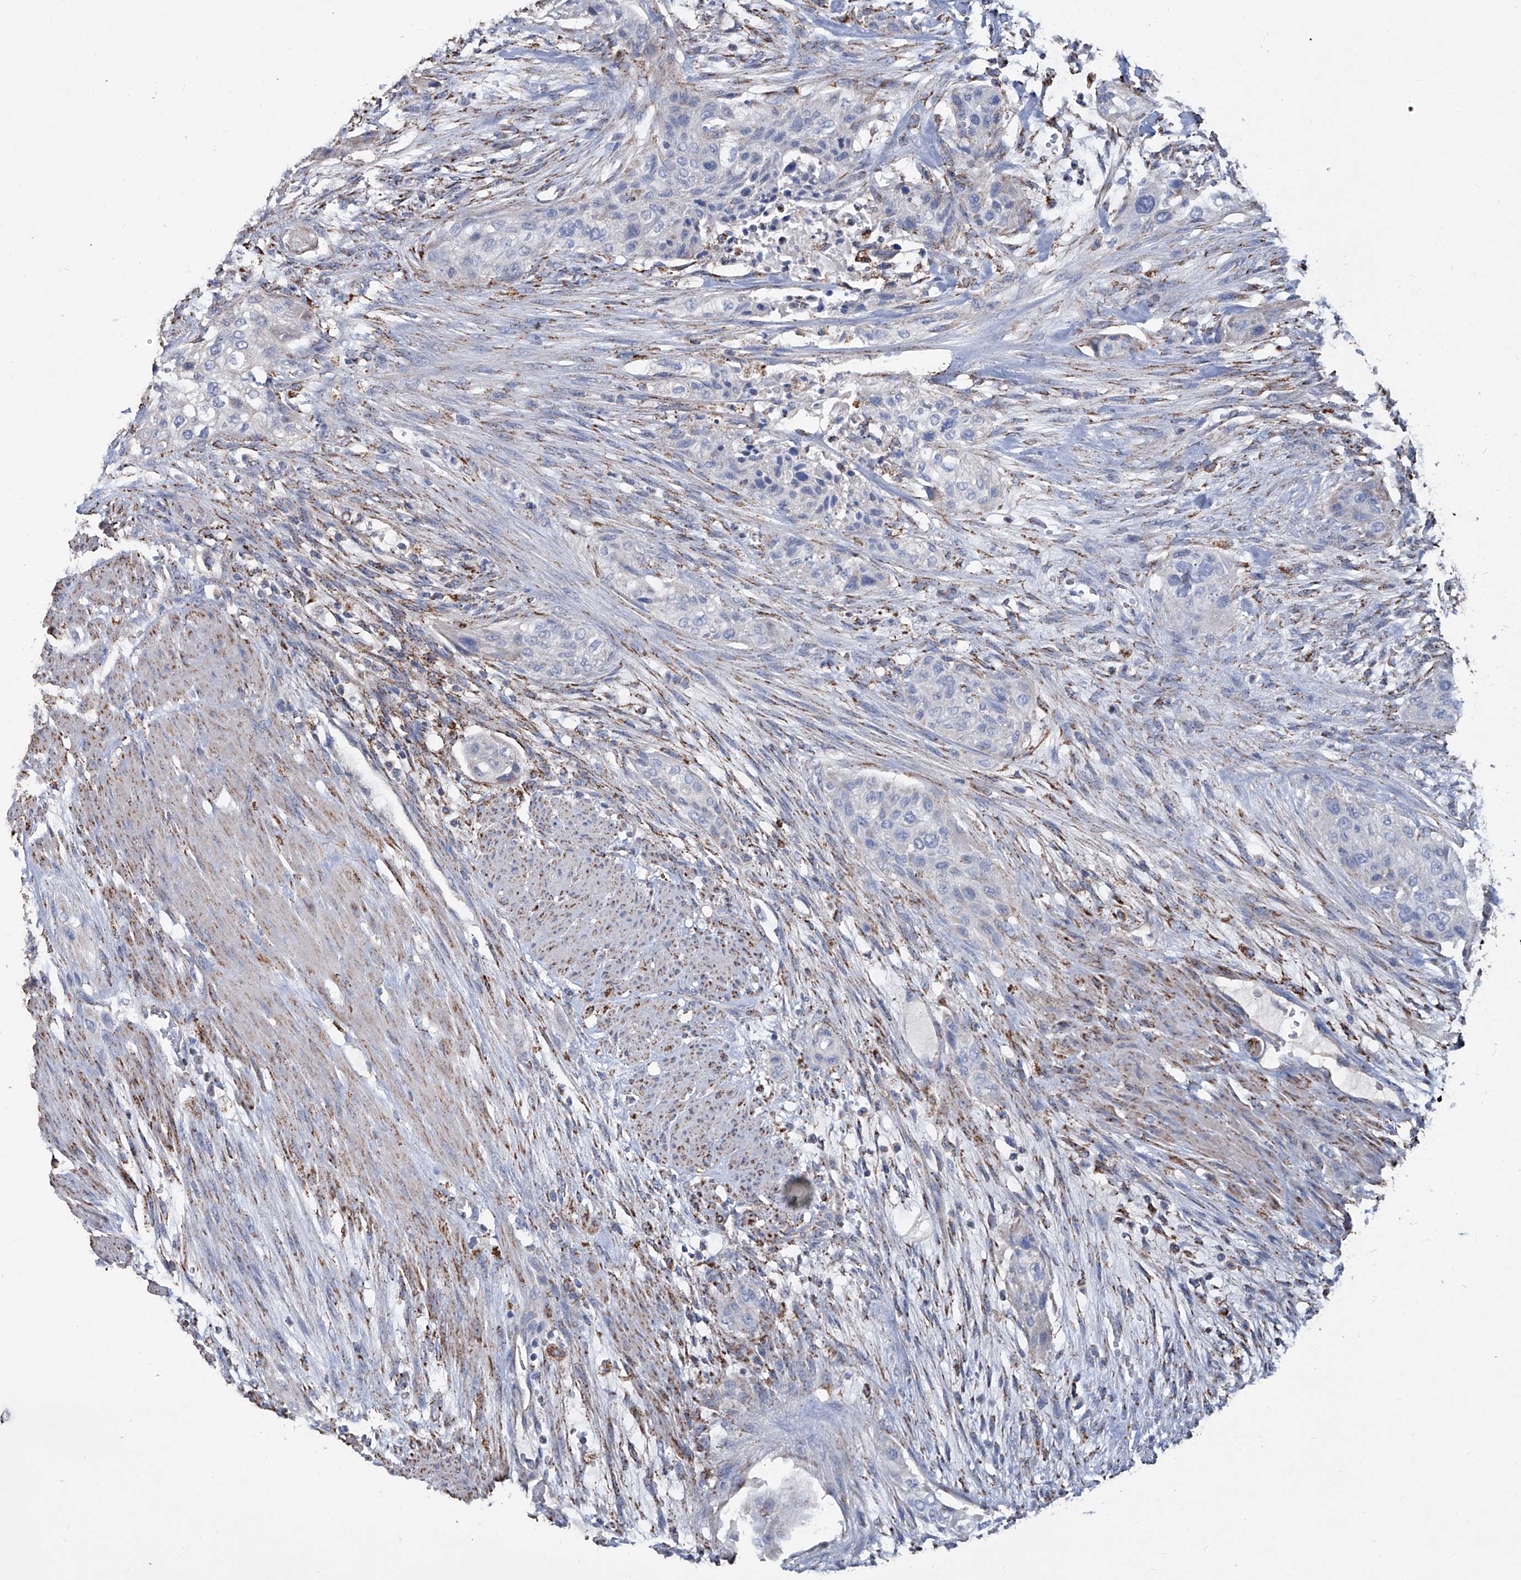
{"staining": {"intensity": "negative", "quantity": "none", "location": "none"}, "tissue": "urothelial cancer", "cell_type": "Tumor cells", "image_type": "cancer", "snomed": [{"axis": "morphology", "description": "Urothelial carcinoma, High grade"}, {"axis": "topography", "description": "Urinary bladder"}], "caption": "This is an IHC photomicrograph of urothelial carcinoma (high-grade). There is no staining in tumor cells.", "gene": "NHS", "patient": {"sex": "male", "age": 35}}